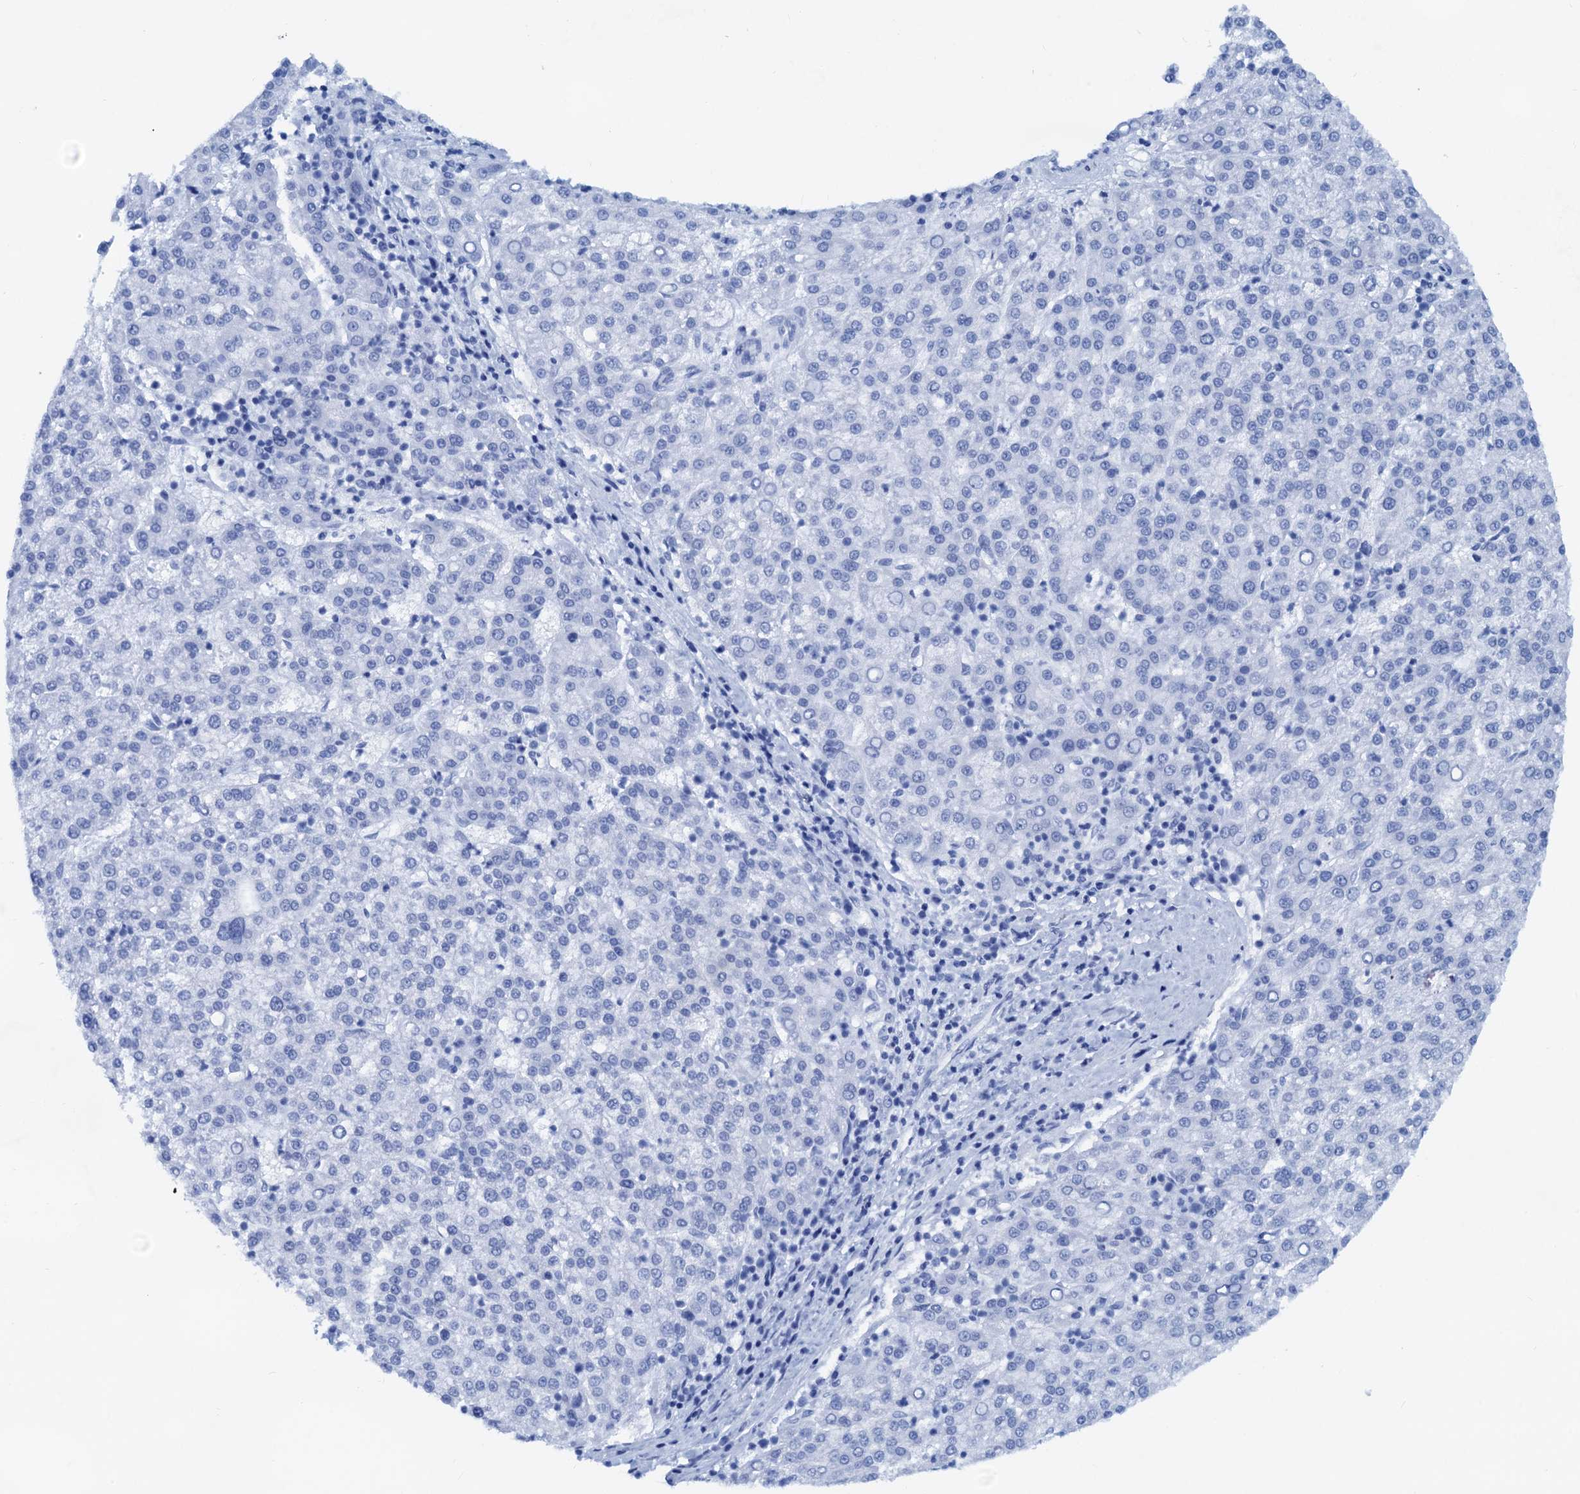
{"staining": {"intensity": "negative", "quantity": "none", "location": "none"}, "tissue": "liver cancer", "cell_type": "Tumor cells", "image_type": "cancer", "snomed": [{"axis": "morphology", "description": "Carcinoma, Hepatocellular, NOS"}, {"axis": "topography", "description": "Liver"}], "caption": "DAB immunohistochemical staining of liver cancer (hepatocellular carcinoma) reveals no significant positivity in tumor cells. The staining was performed using DAB (3,3'-diaminobenzidine) to visualize the protein expression in brown, while the nuclei were stained in blue with hematoxylin (Magnification: 20x).", "gene": "PTGES3", "patient": {"sex": "female", "age": 58}}